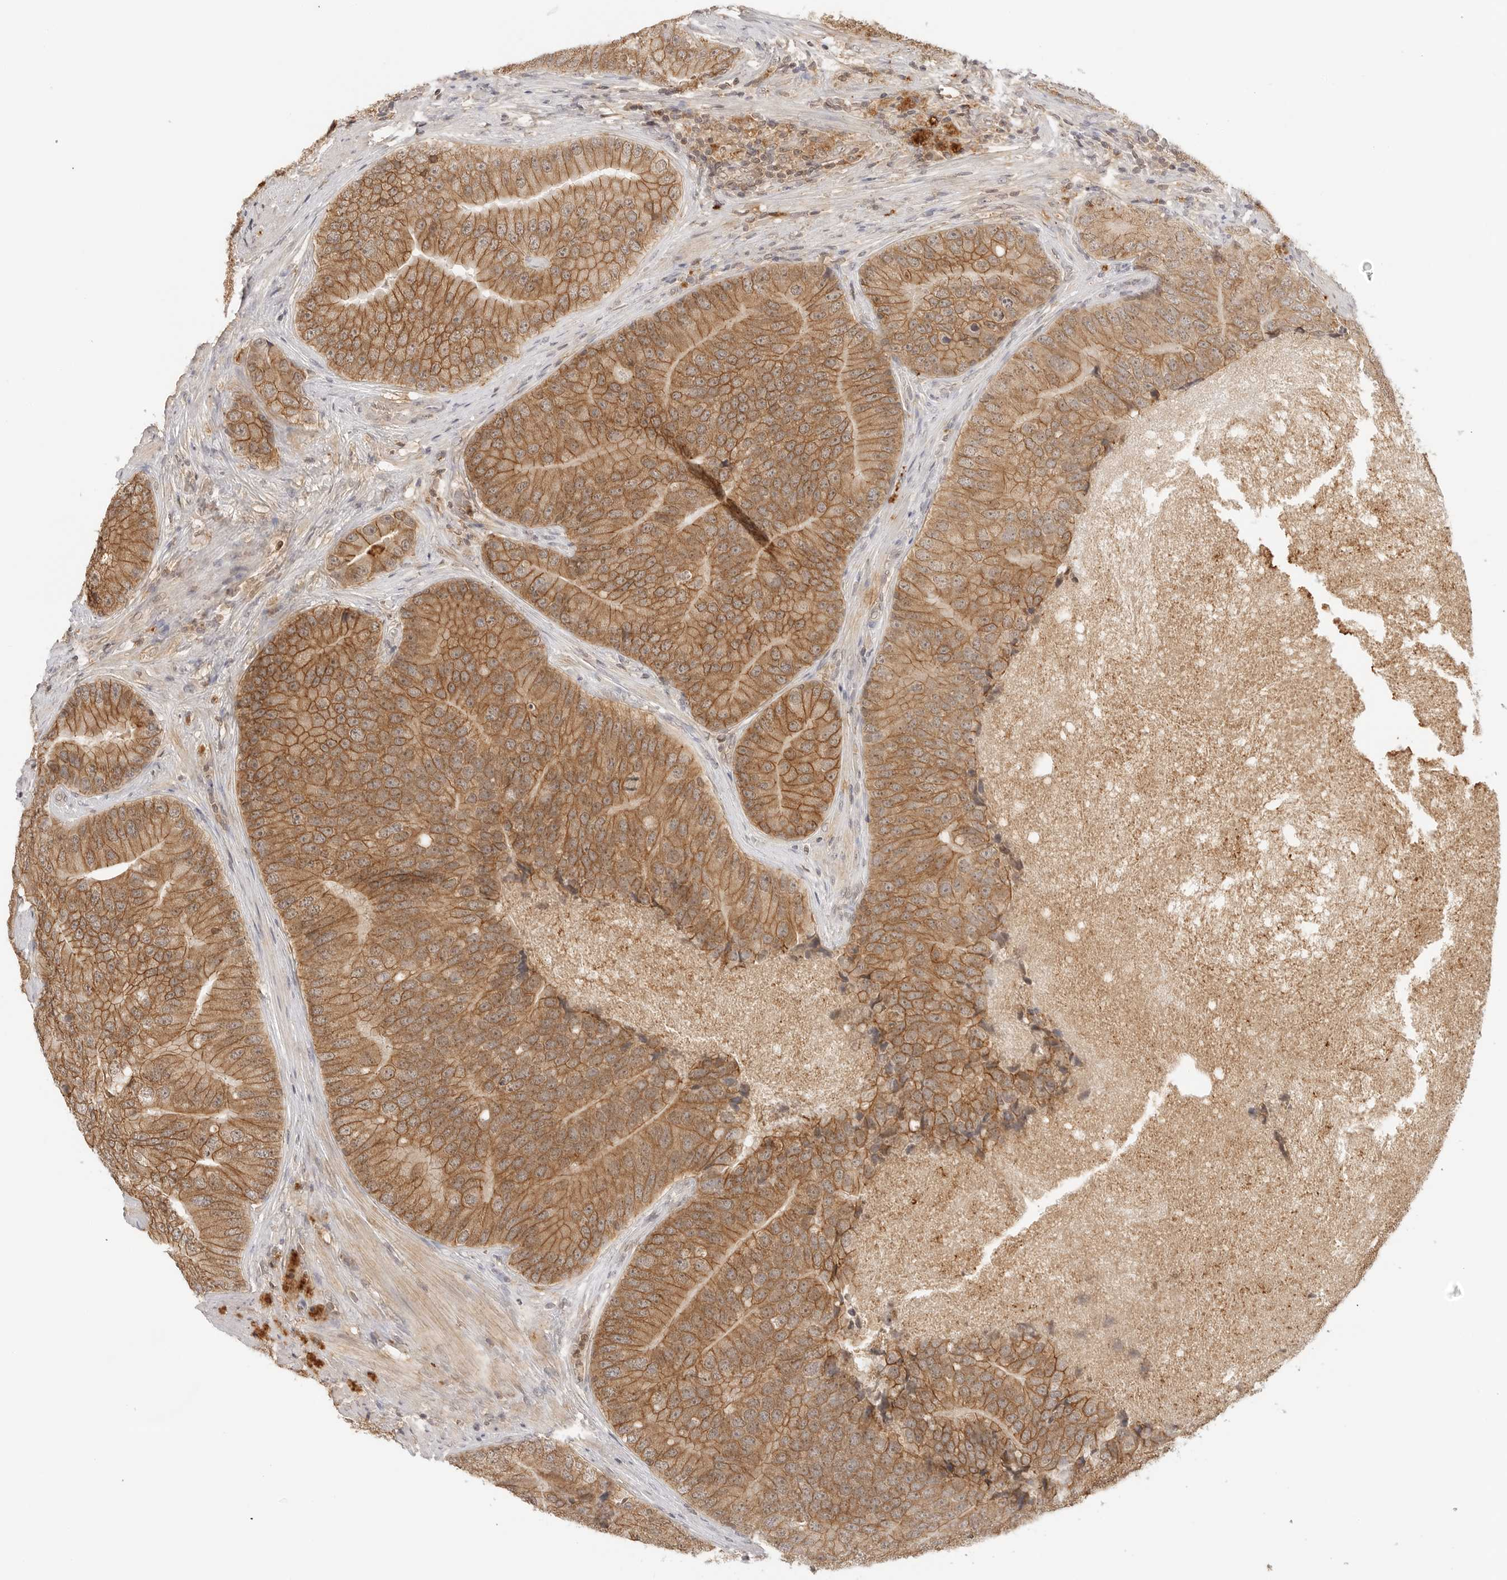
{"staining": {"intensity": "moderate", "quantity": ">75%", "location": "cytoplasmic/membranous"}, "tissue": "prostate cancer", "cell_type": "Tumor cells", "image_type": "cancer", "snomed": [{"axis": "morphology", "description": "Adenocarcinoma, High grade"}, {"axis": "topography", "description": "Prostate"}], "caption": "An image of adenocarcinoma (high-grade) (prostate) stained for a protein shows moderate cytoplasmic/membranous brown staining in tumor cells.", "gene": "EPHA1", "patient": {"sex": "male", "age": 70}}